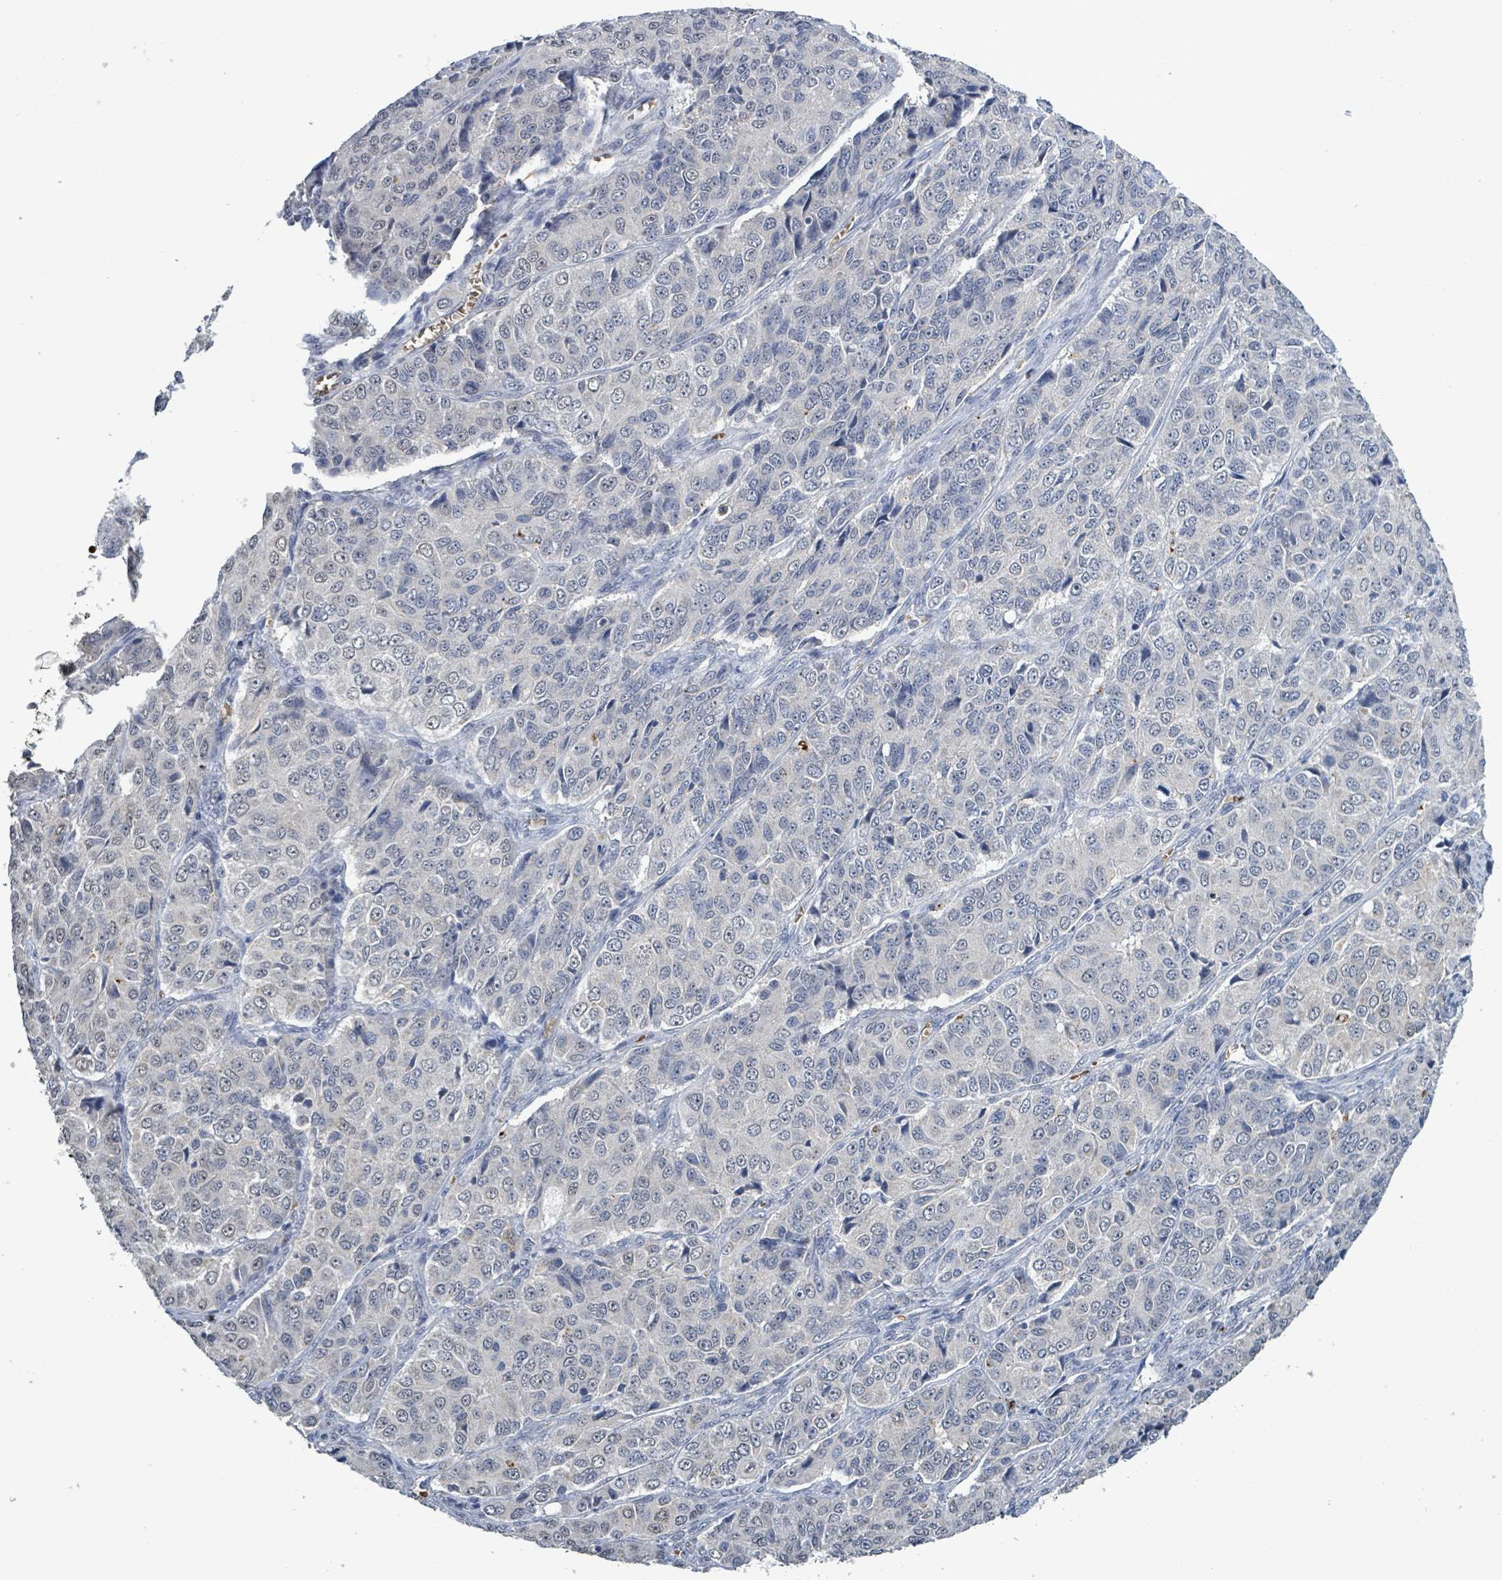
{"staining": {"intensity": "negative", "quantity": "none", "location": "none"}, "tissue": "ovarian cancer", "cell_type": "Tumor cells", "image_type": "cancer", "snomed": [{"axis": "morphology", "description": "Carcinoma, endometroid"}, {"axis": "topography", "description": "Ovary"}], "caption": "Micrograph shows no significant protein expression in tumor cells of endometroid carcinoma (ovarian).", "gene": "SEBOX", "patient": {"sex": "female", "age": 51}}